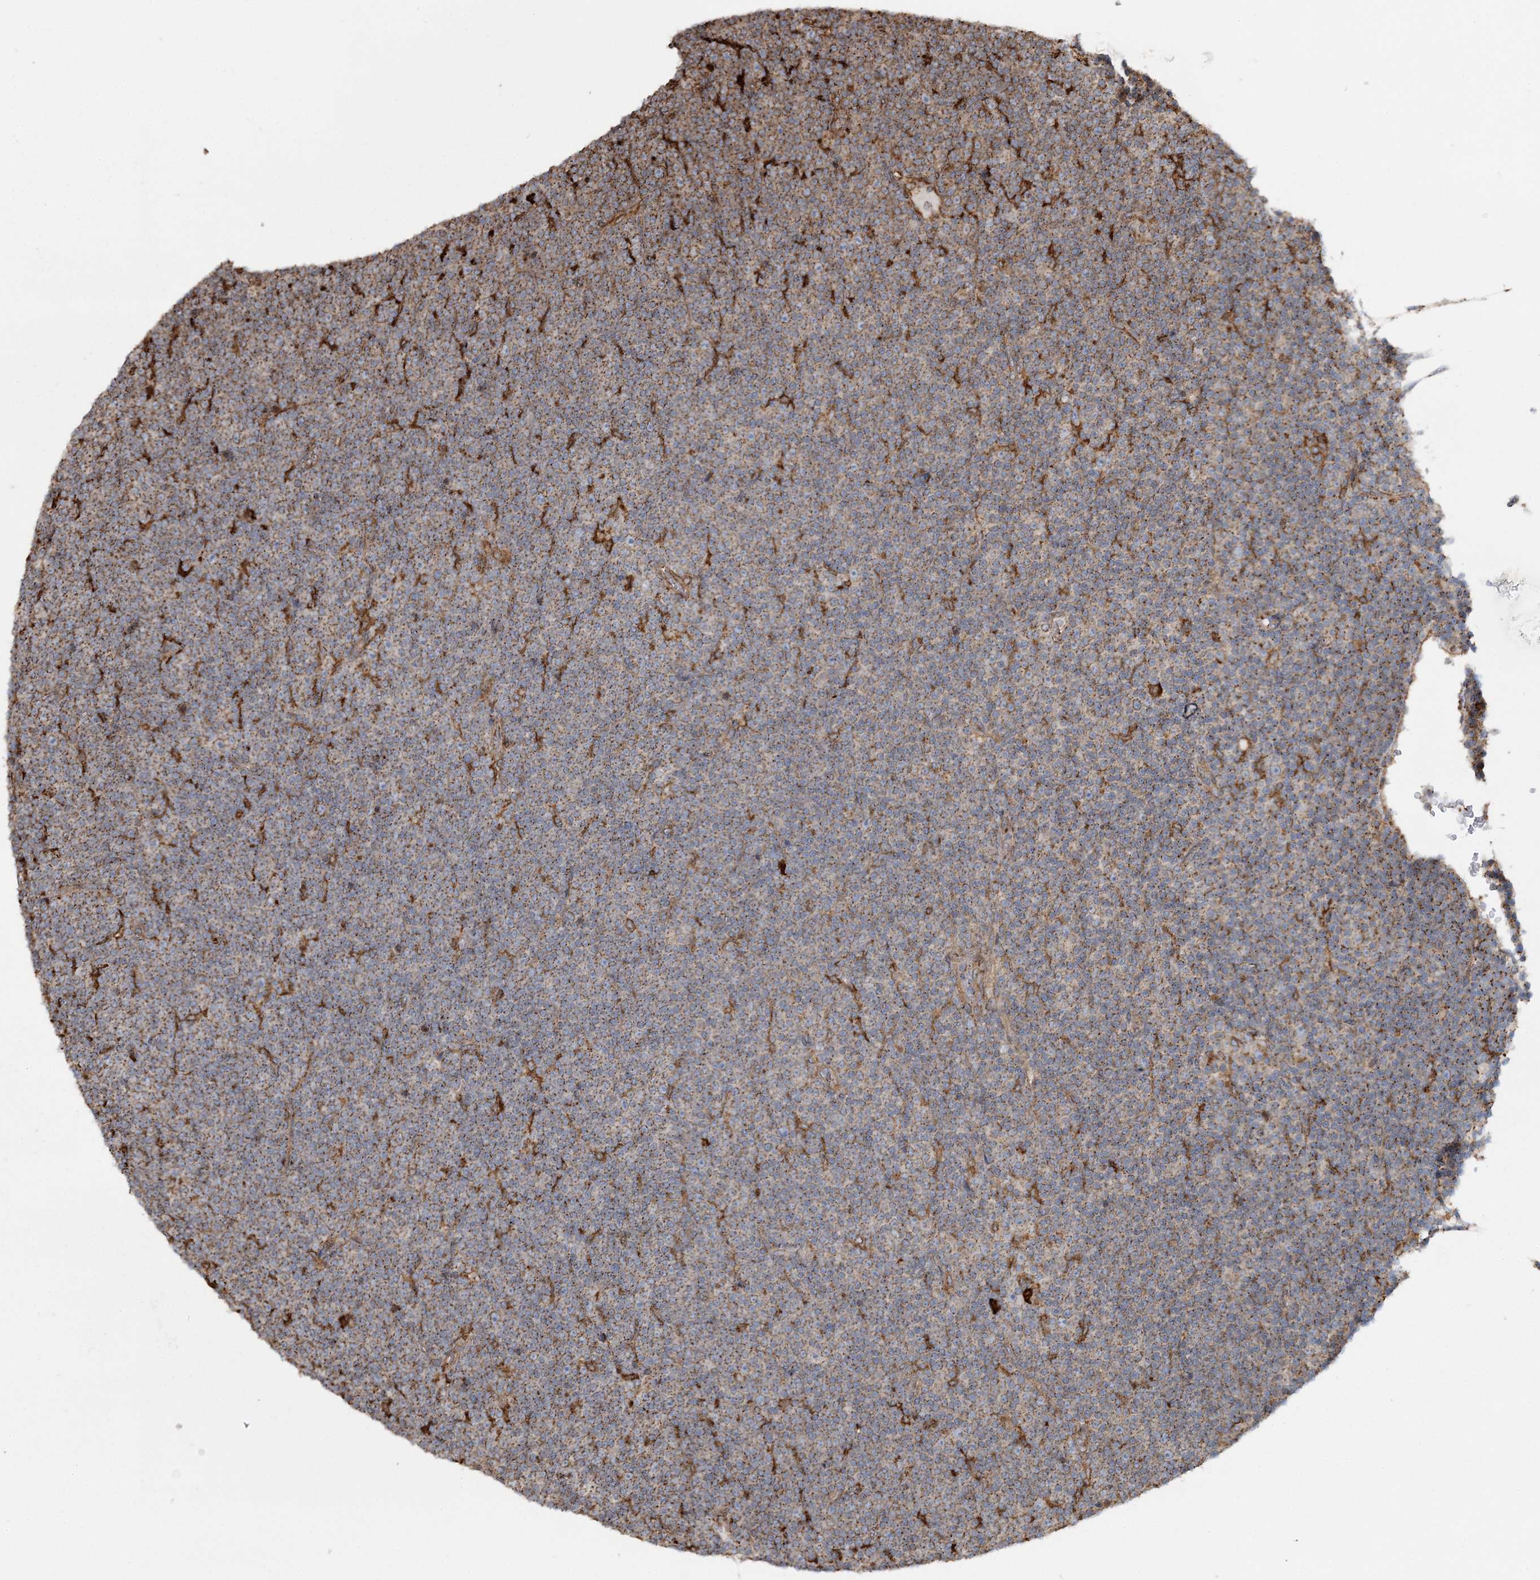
{"staining": {"intensity": "moderate", "quantity": ">75%", "location": "cytoplasmic/membranous"}, "tissue": "lymphoma", "cell_type": "Tumor cells", "image_type": "cancer", "snomed": [{"axis": "morphology", "description": "Malignant lymphoma, non-Hodgkin's type, Low grade"}, {"axis": "topography", "description": "Lymph node"}], "caption": "Moderate cytoplasmic/membranous positivity for a protein is appreciated in about >75% of tumor cells of low-grade malignant lymphoma, non-Hodgkin's type using IHC.", "gene": "TRAF3IP2", "patient": {"sex": "female", "age": 67}}